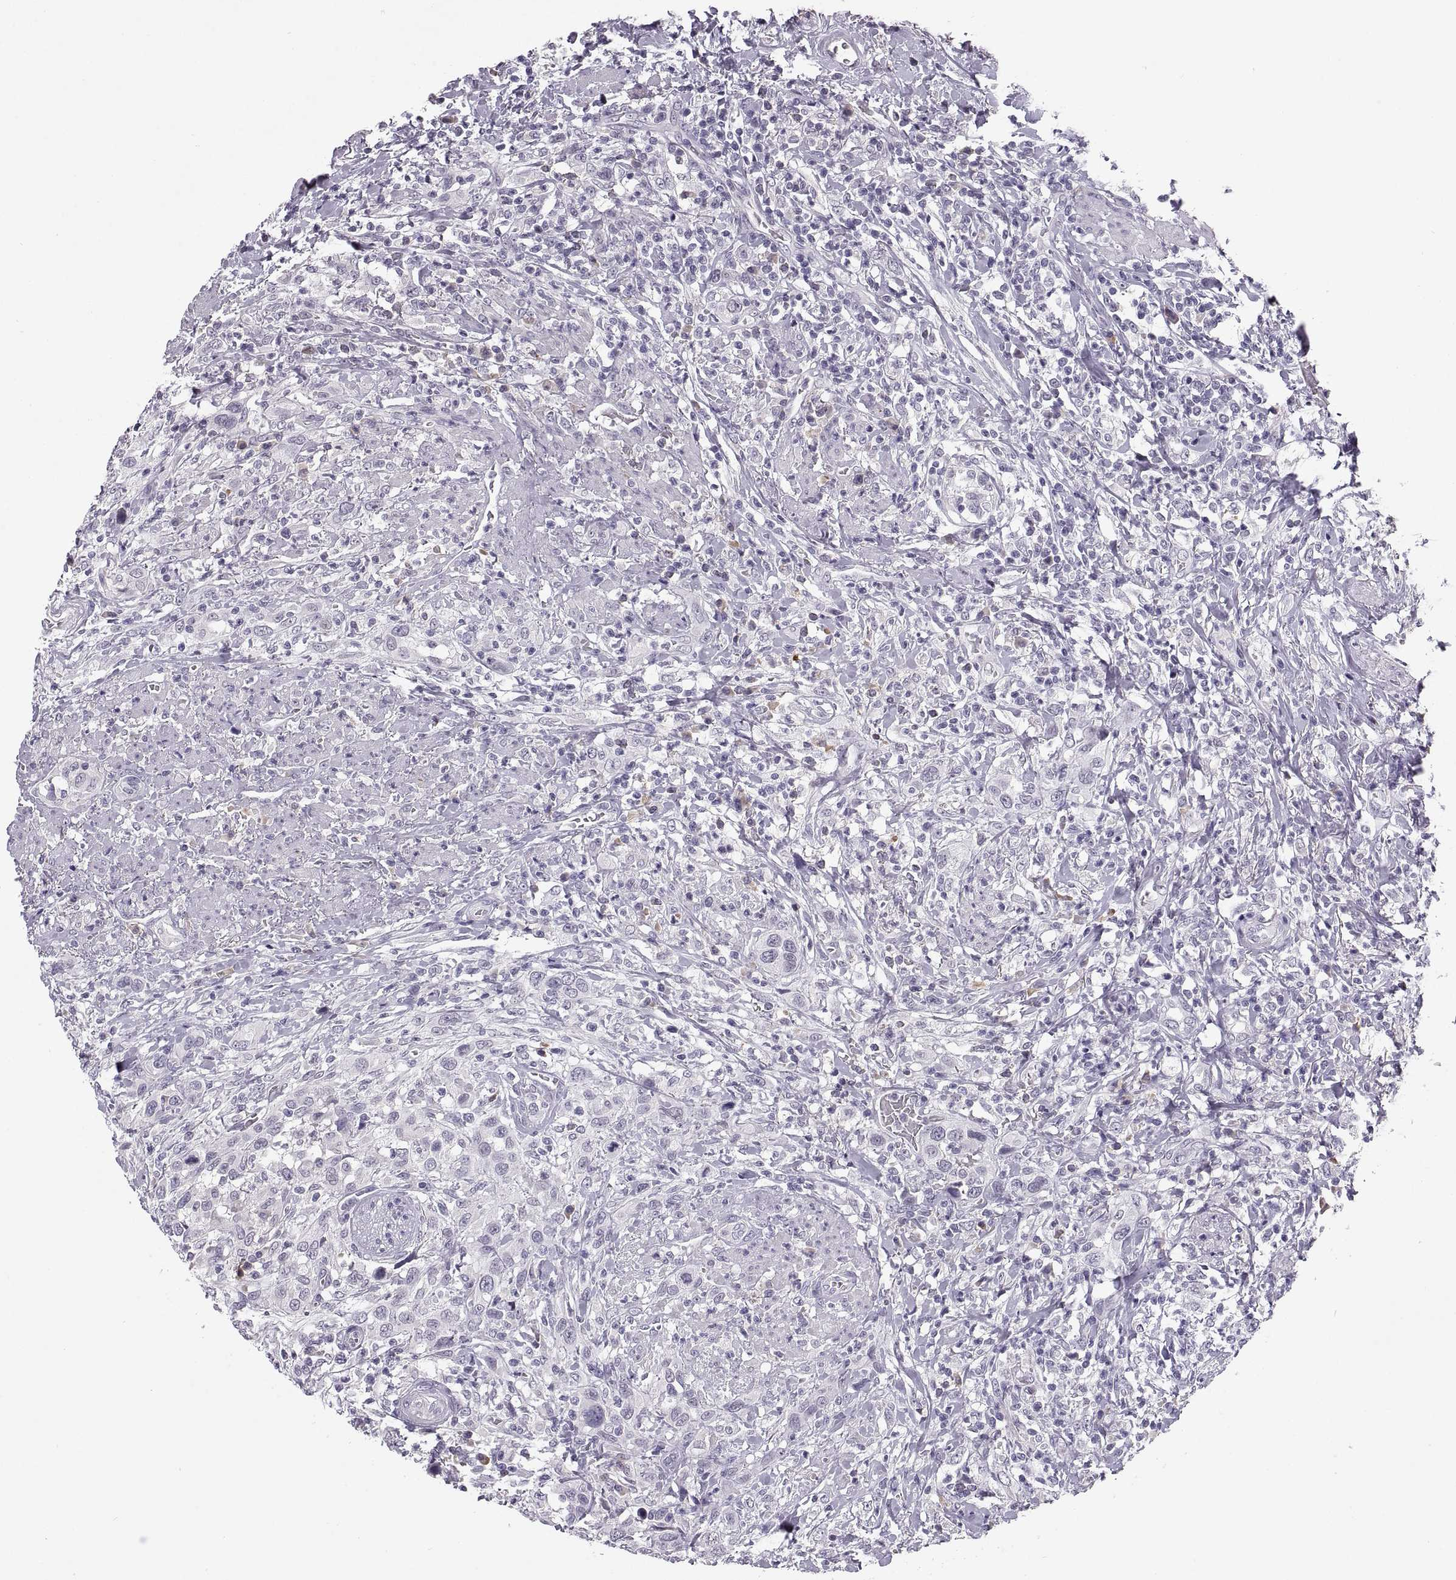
{"staining": {"intensity": "negative", "quantity": "none", "location": "none"}, "tissue": "urothelial cancer", "cell_type": "Tumor cells", "image_type": "cancer", "snomed": [{"axis": "morphology", "description": "Urothelial carcinoma, NOS"}, {"axis": "morphology", "description": "Urothelial carcinoma, High grade"}, {"axis": "topography", "description": "Urinary bladder"}], "caption": "High-grade urothelial carcinoma stained for a protein using IHC shows no expression tumor cells.", "gene": "MAGEB18", "patient": {"sex": "female", "age": 64}}